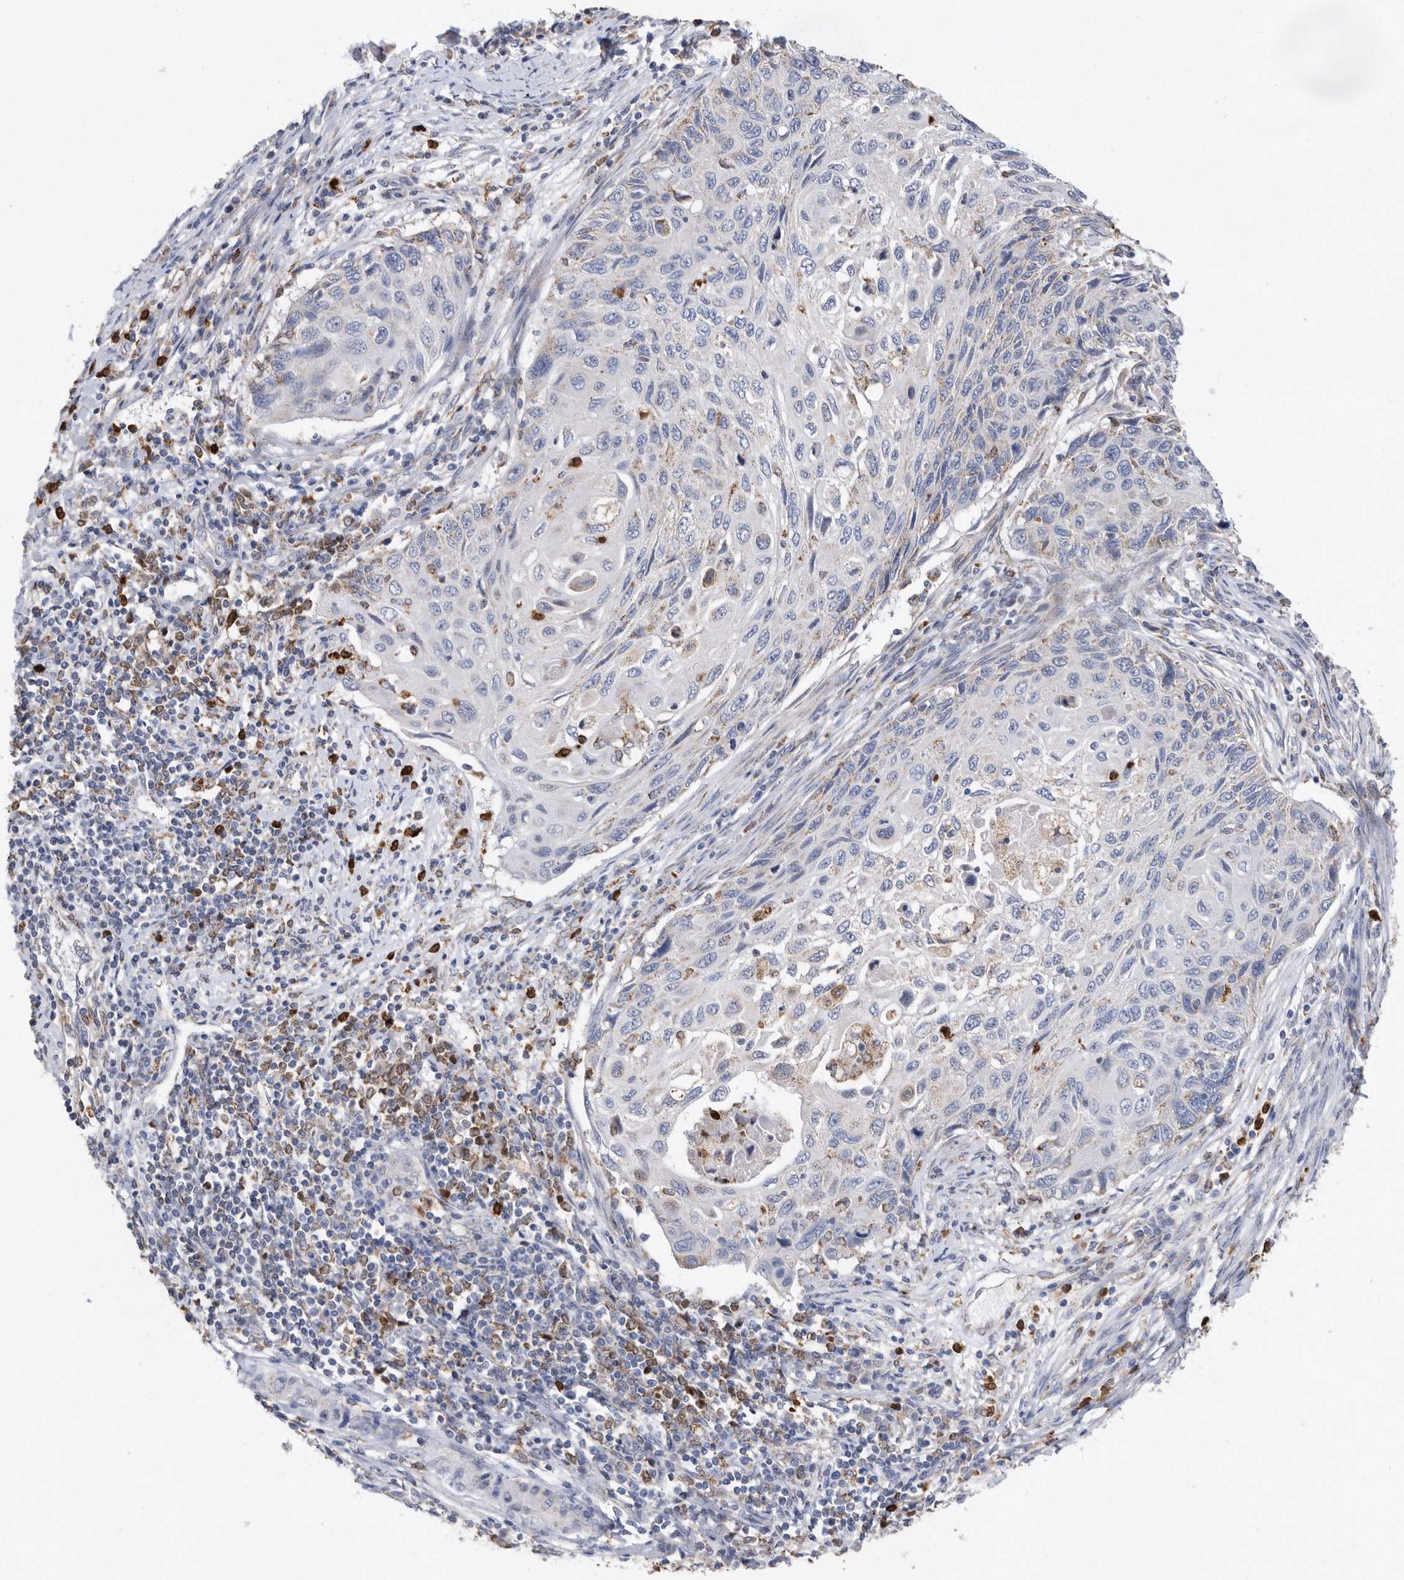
{"staining": {"intensity": "weak", "quantity": "<25%", "location": "cytoplasmic/membranous"}, "tissue": "cervical cancer", "cell_type": "Tumor cells", "image_type": "cancer", "snomed": [{"axis": "morphology", "description": "Squamous cell carcinoma, NOS"}, {"axis": "topography", "description": "Cervix"}], "caption": "Immunohistochemistry (IHC) micrograph of human cervical squamous cell carcinoma stained for a protein (brown), which shows no positivity in tumor cells.", "gene": "CRISPLD2", "patient": {"sex": "female", "age": 70}}